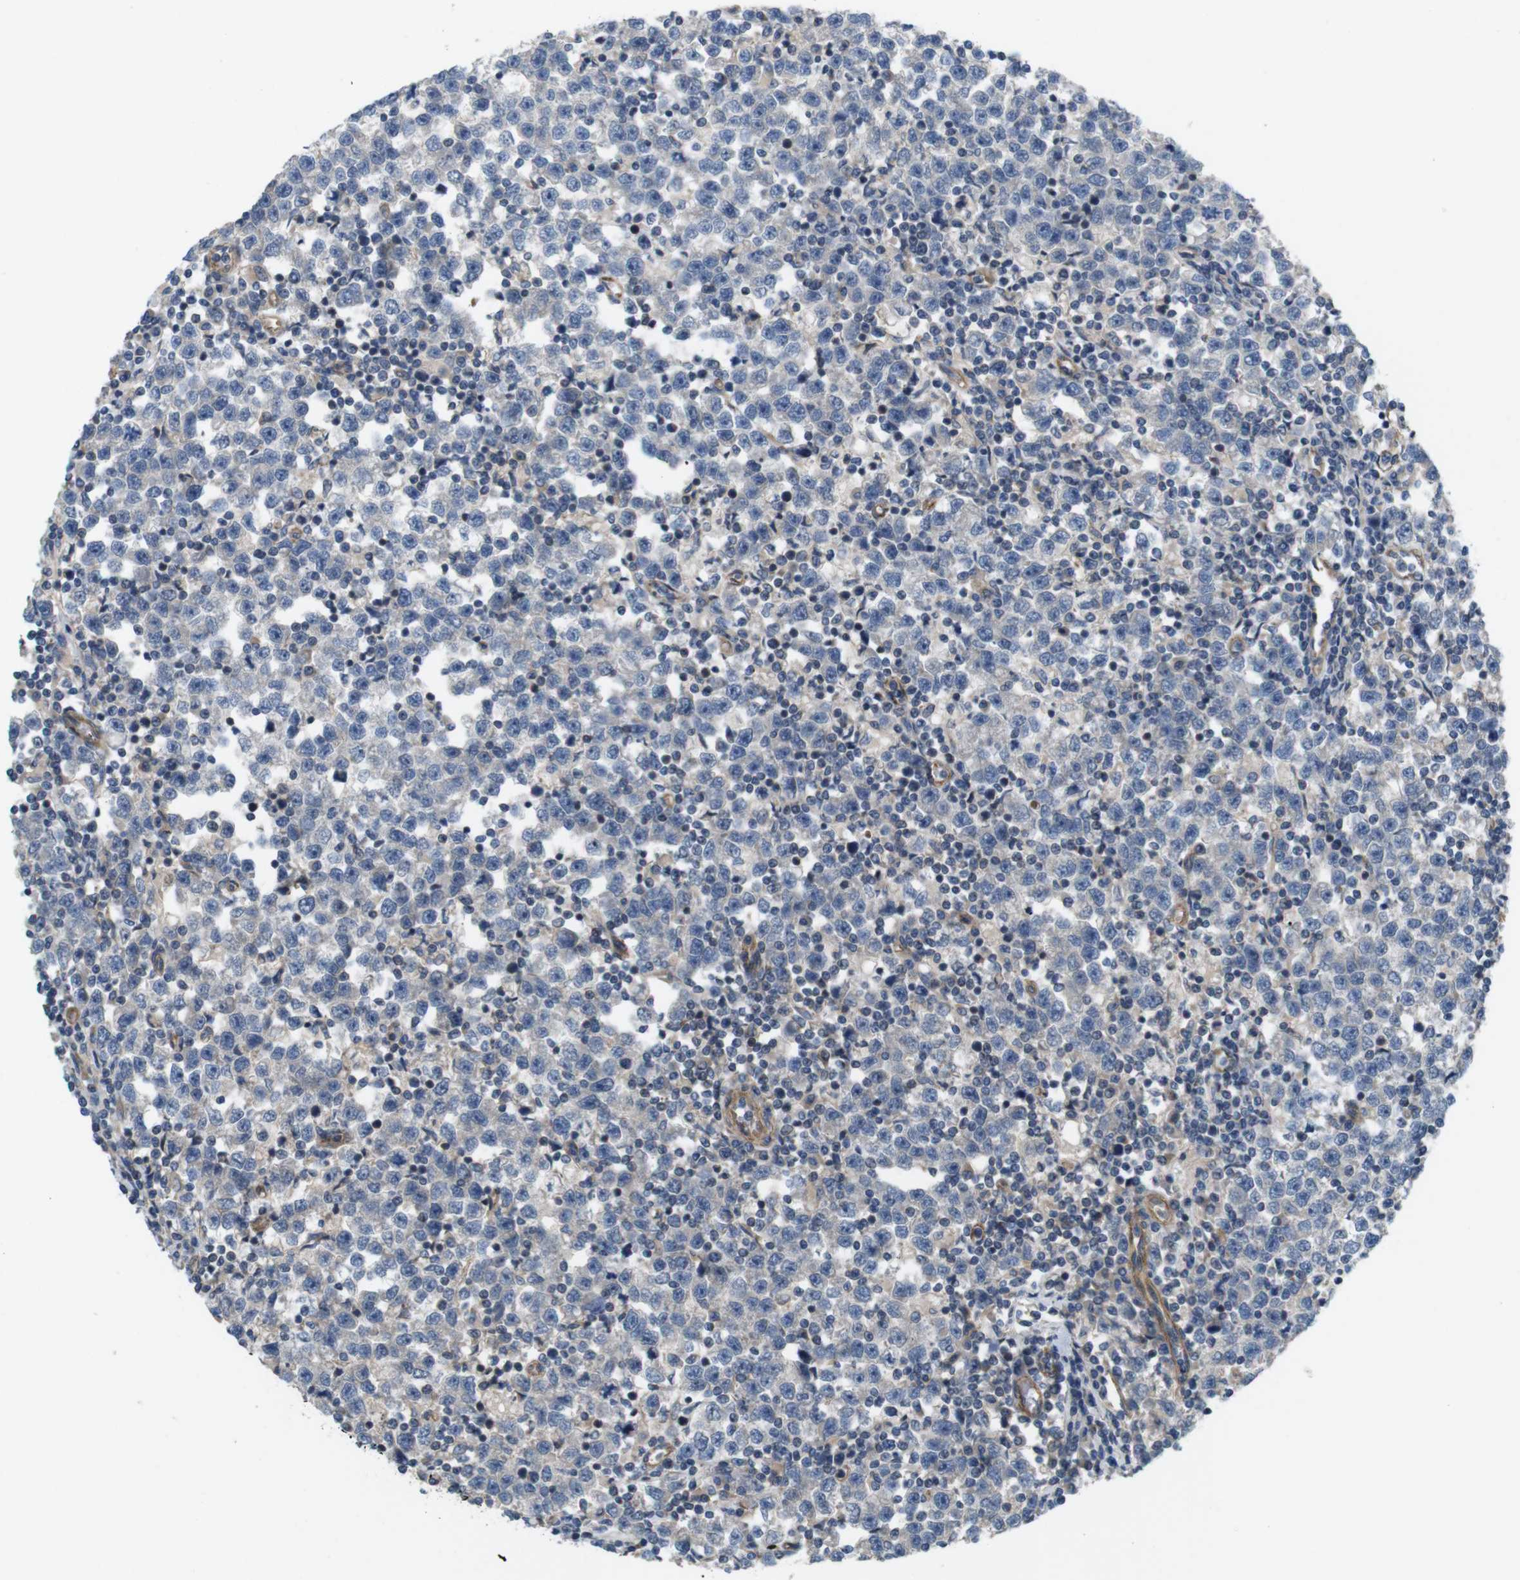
{"staining": {"intensity": "weak", "quantity": "25%-75%", "location": "cytoplasmic/membranous"}, "tissue": "testis cancer", "cell_type": "Tumor cells", "image_type": "cancer", "snomed": [{"axis": "morphology", "description": "Seminoma, NOS"}, {"axis": "topography", "description": "Testis"}], "caption": "Immunohistochemical staining of human testis seminoma displays low levels of weak cytoplasmic/membranous protein positivity in approximately 25%-75% of tumor cells.", "gene": "BVES", "patient": {"sex": "male", "age": 43}}